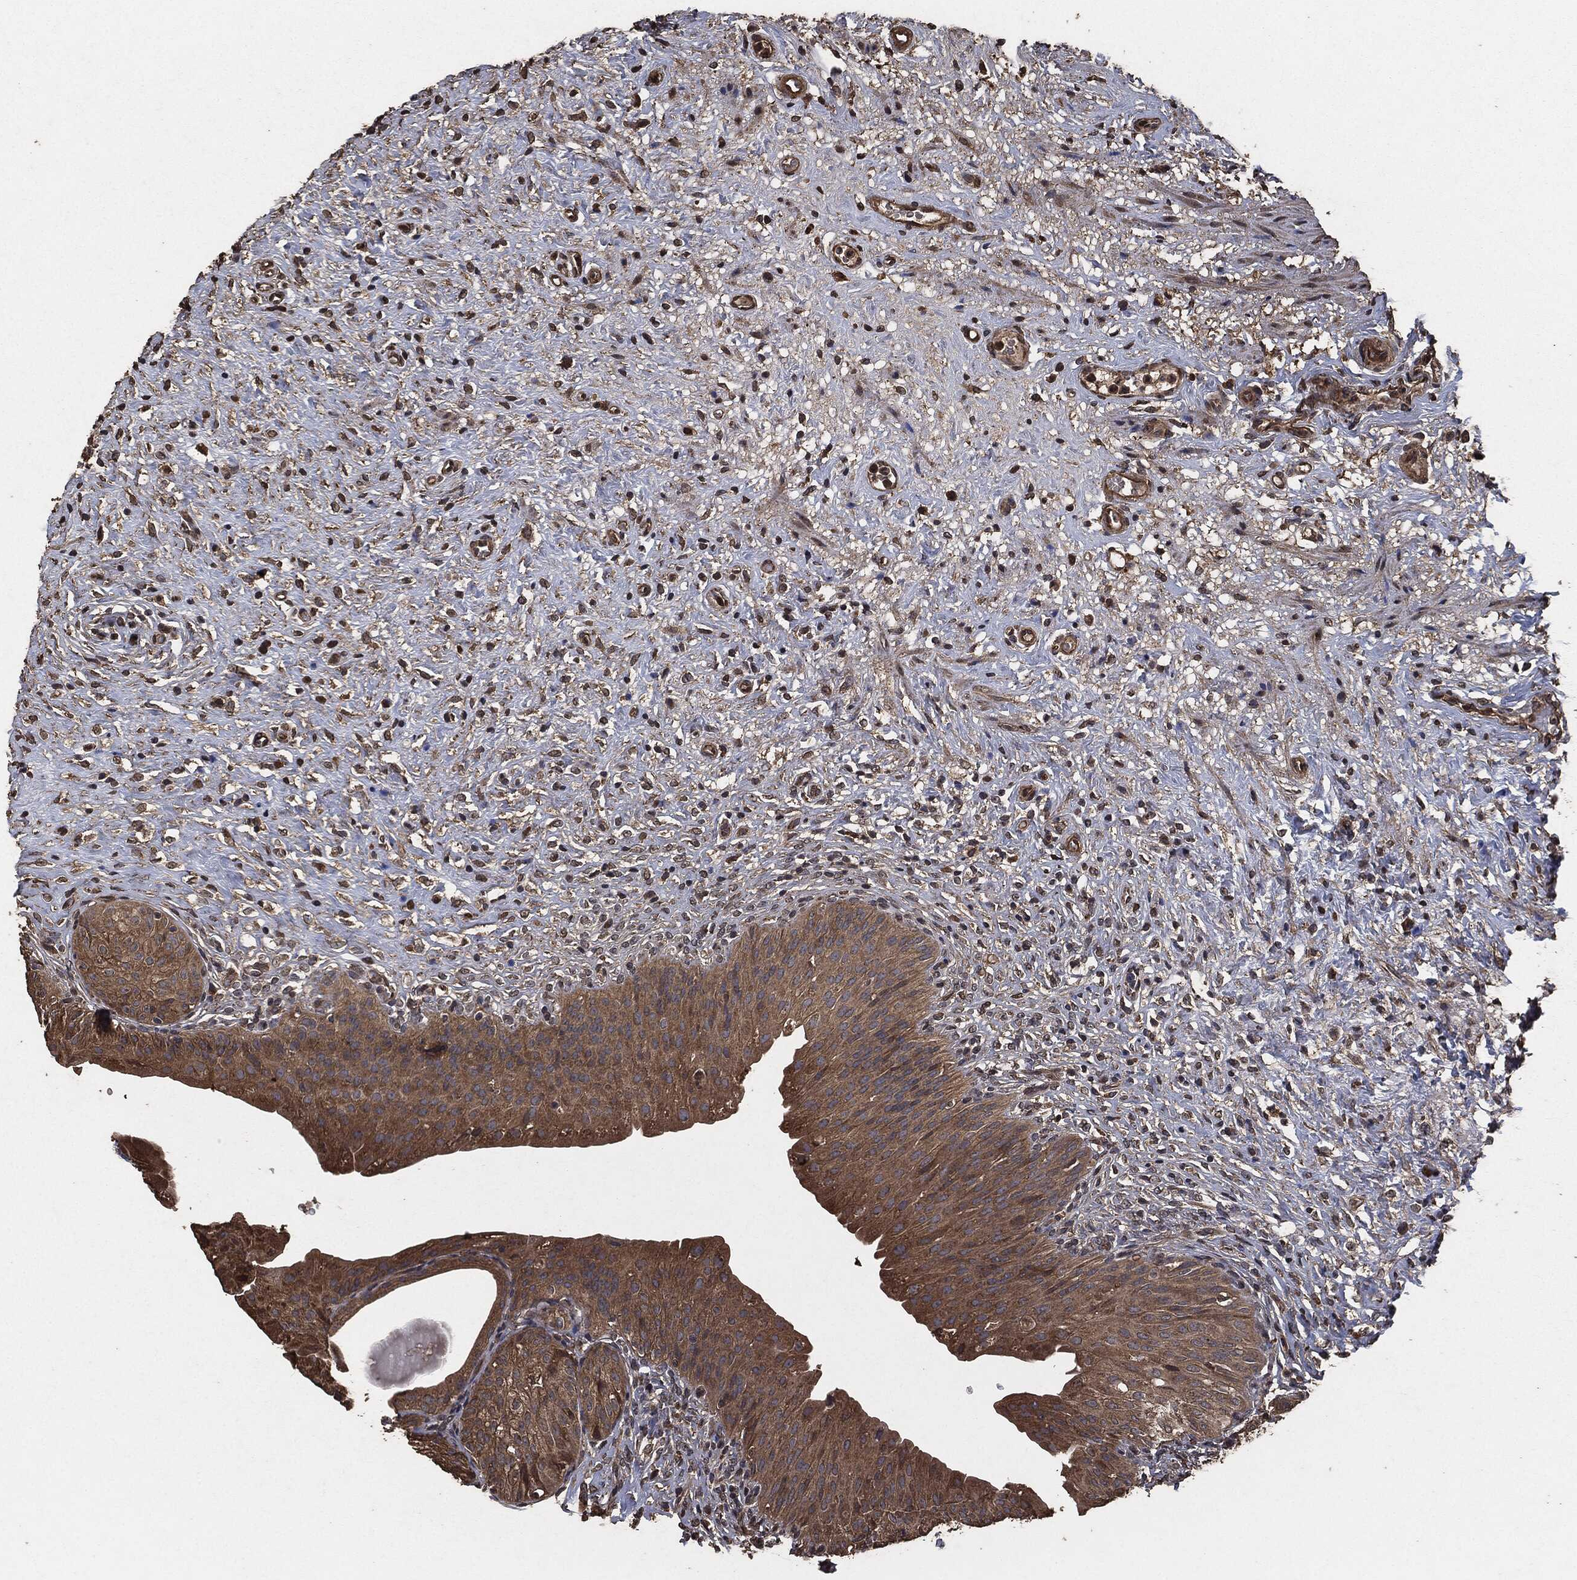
{"staining": {"intensity": "moderate", "quantity": ">75%", "location": "cytoplasmic/membranous"}, "tissue": "urinary bladder", "cell_type": "Urothelial cells", "image_type": "normal", "snomed": [{"axis": "morphology", "description": "Normal tissue, NOS"}, {"axis": "topography", "description": "Urinary bladder"}], "caption": "Immunohistochemistry (IHC) of benign human urinary bladder demonstrates medium levels of moderate cytoplasmic/membranous positivity in approximately >75% of urothelial cells. The staining was performed using DAB, with brown indicating positive protein expression. Nuclei are stained blue with hematoxylin.", "gene": "AKT1S1", "patient": {"sex": "male", "age": 46}}